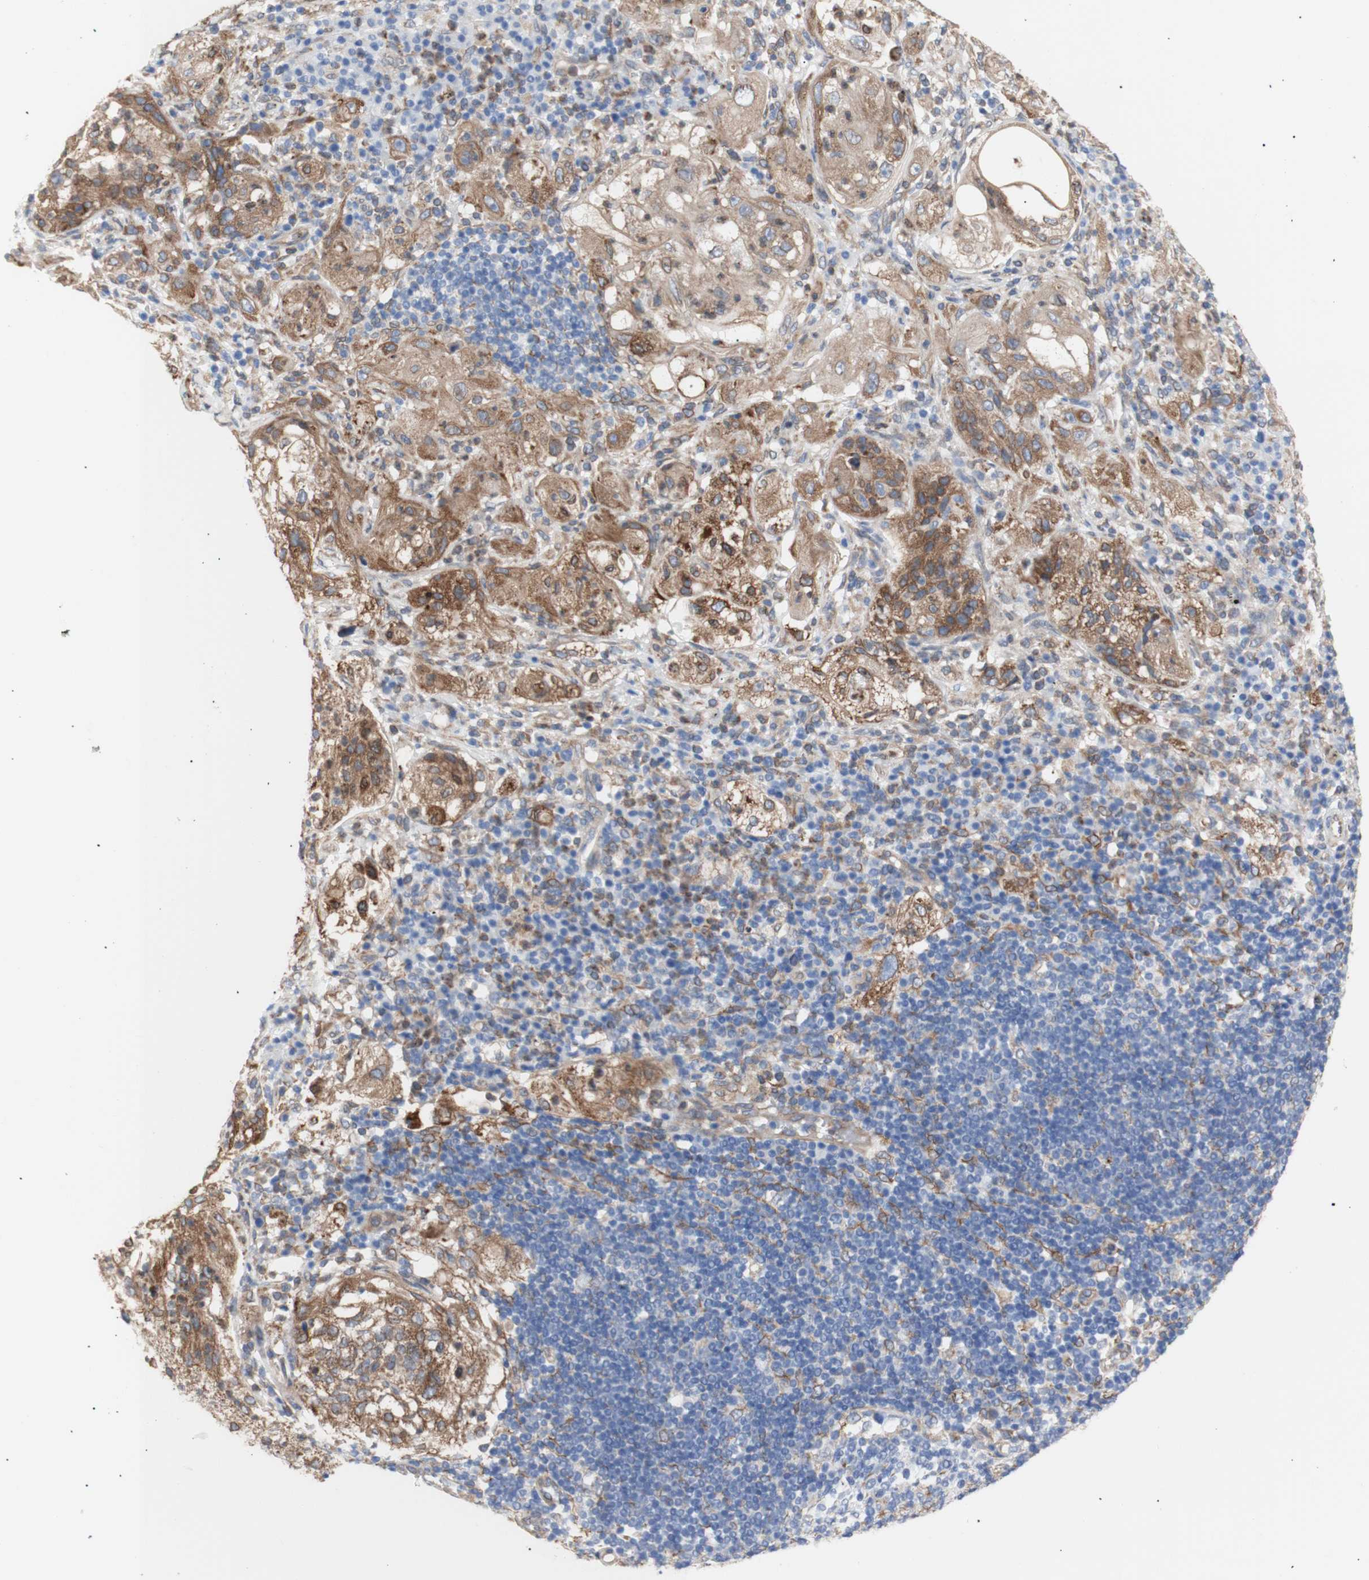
{"staining": {"intensity": "moderate", "quantity": ">75%", "location": "cytoplasmic/membranous"}, "tissue": "lung cancer", "cell_type": "Tumor cells", "image_type": "cancer", "snomed": [{"axis": "morphology", "description": "Inflammation, NOS"}, {"axis": "morphology", "description": "Squamous cell carcinoma, NOS"}, {"axis": "topography", "description": "Lymph node"}, {"axis": "topography", "description": "Soft tissue"}, {"axis": "topography", "description": "Lung"}], "caption": "IHC staining of squamous cell carcinoma (lung), which shows medium levels of moderate cytoplasmic/membranous positivity in about >75% of tumor cells indicating moderate cytoplasmic/membranous protein positivity. The staining was performed using DAB (3,3'-diaminobenzidine) (brown) for protein detection and nuclei were counterstained in hematoxylin (blue).", "gene": "ERLIN1", "patient": {"sex": "male", "age": 66}}